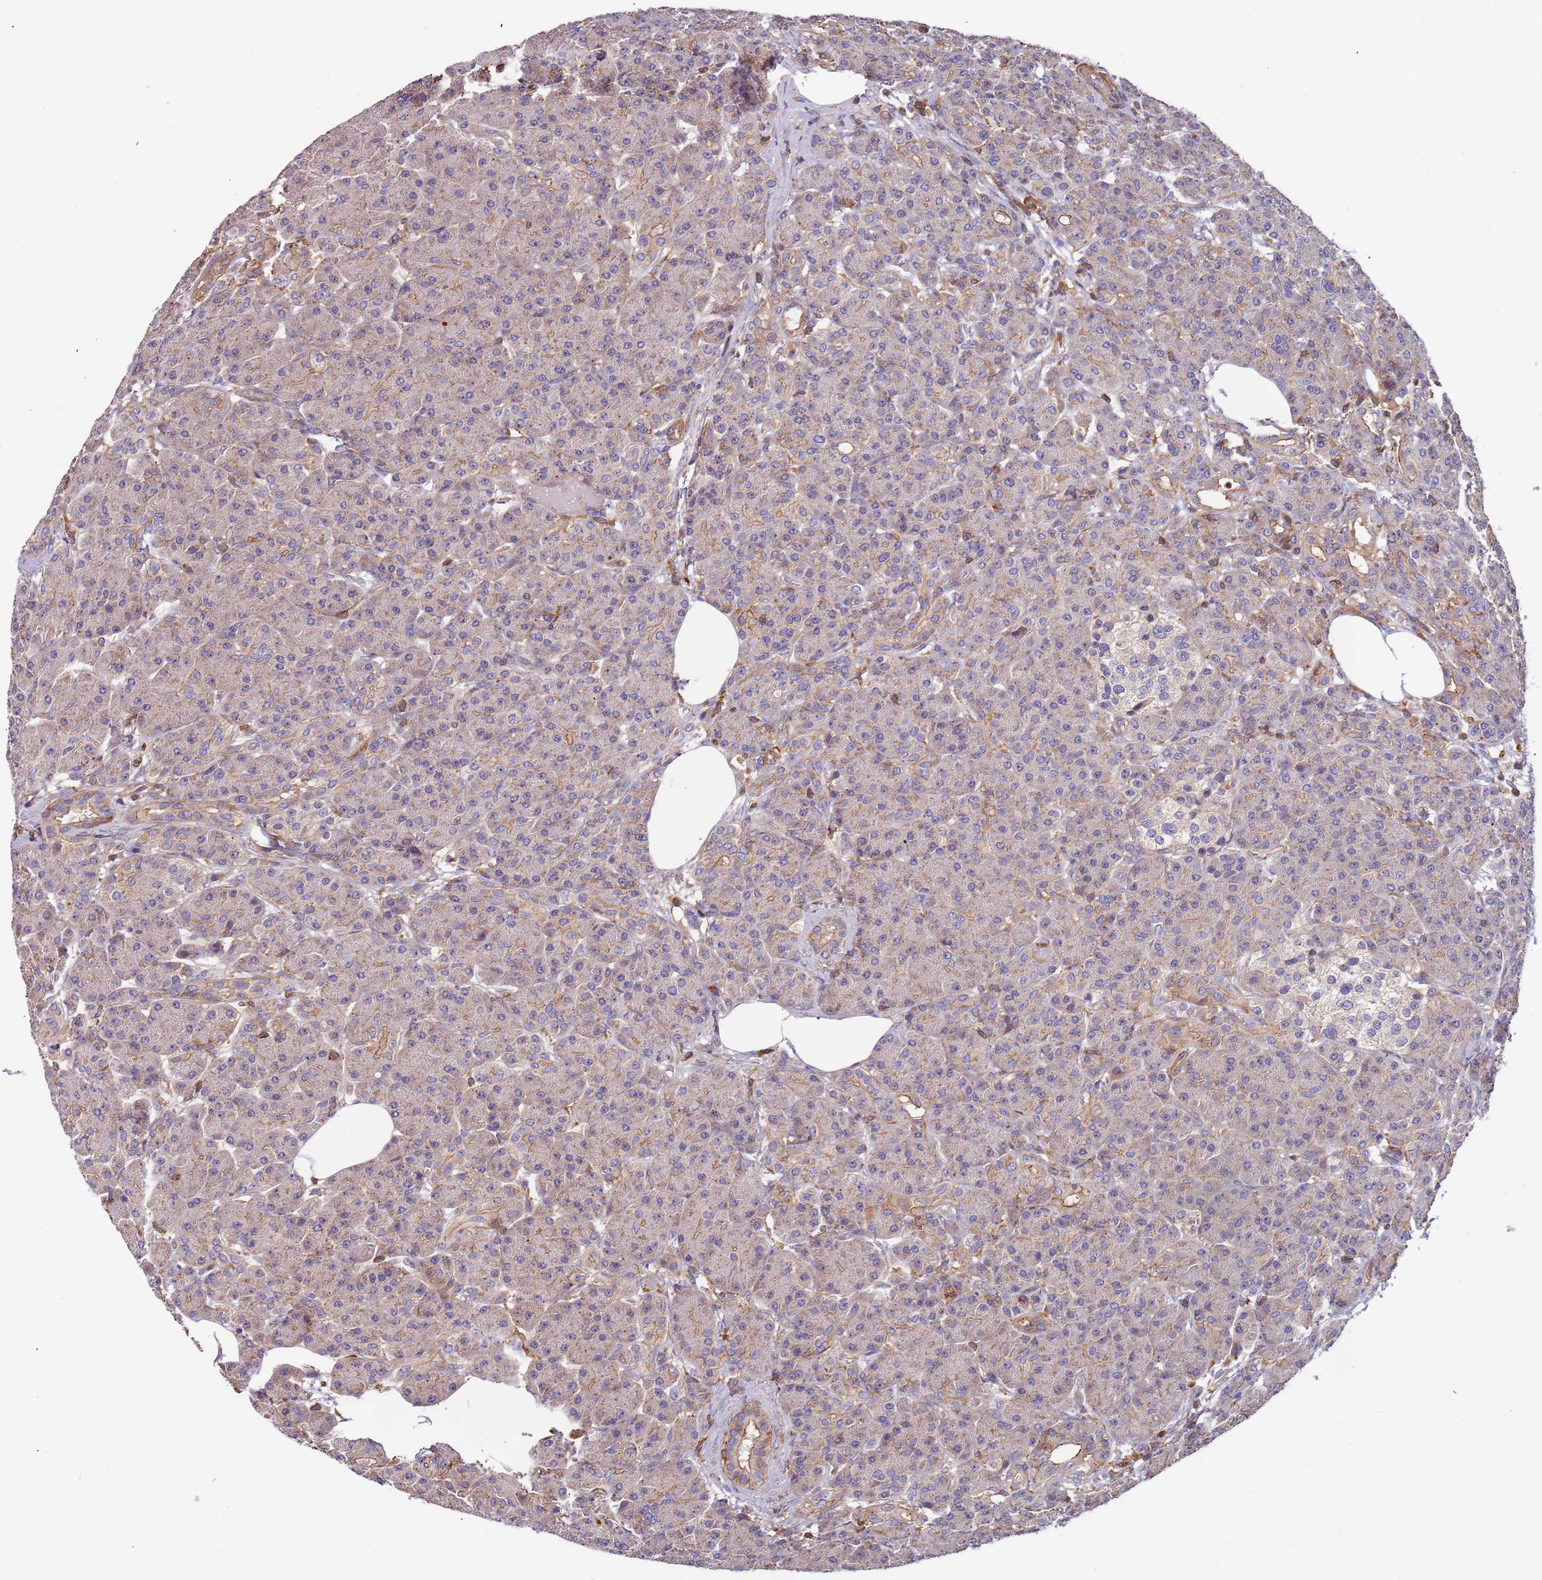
{"staining": {"intensity": "weak", "quantity": "25%-75%", "location": "cytoplasmic/membranous"}, "tissue": "pancreas", "cell_type": "Exocrine glandular cells", "image_type": "normal", "snomed": [{"axis": "morphology", "description": "Normal tissue, NOS"}, {"axis": "topography", "description": "Pancreas"}], "caption": "Protein positivity by immunohistochemistry demonstrates weak cytoplasmic/membranous staining in about 25%-75% of exocrine glandular cells in unremarkable pancreas.", "gene": "SYT4", "patient": {"sex": "male", "age": 63}}